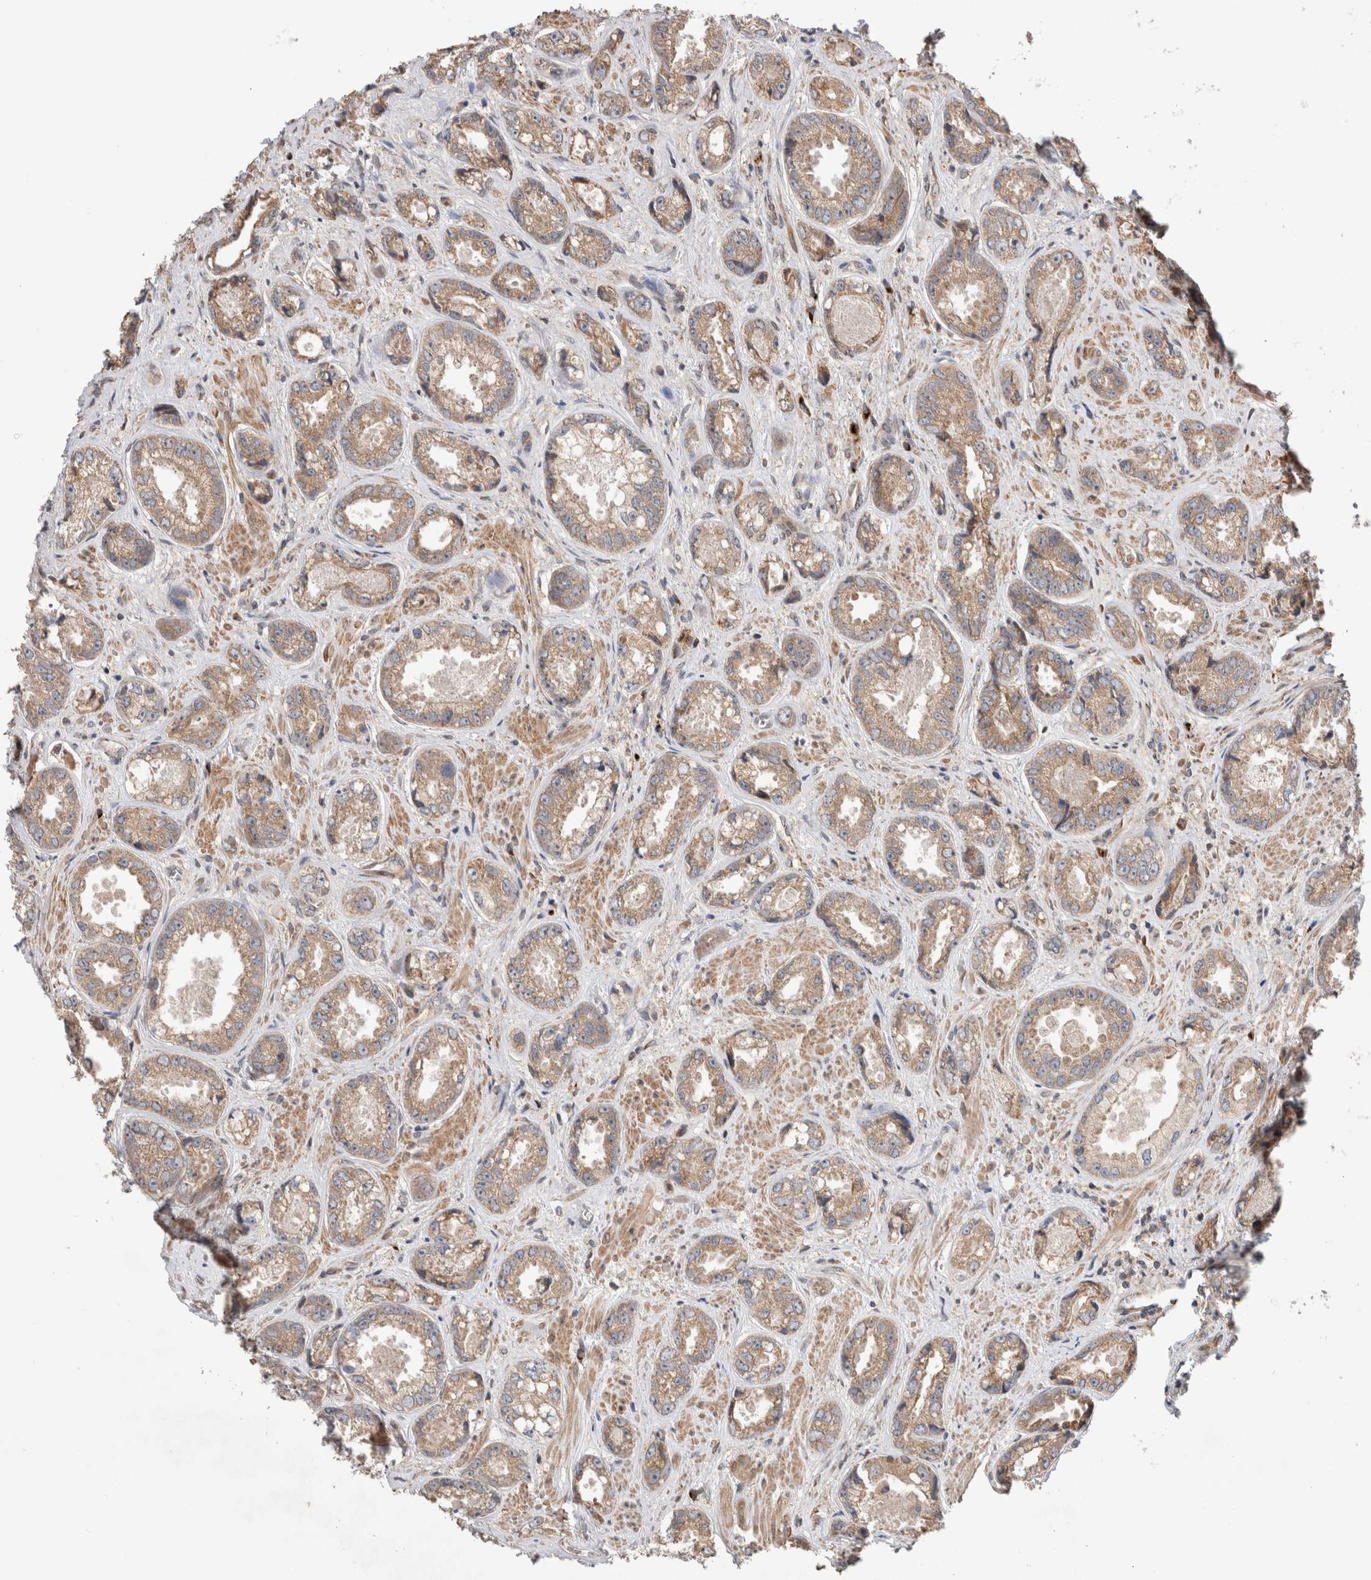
{"staining": {"intensity": "moderate", "quantity": ">75%", "location": "cytoplasmic/membranous"}, "tissue": "prostate cancer", "cell_type": "Tumor cells", "image_type": "cancer", "snomed": [{"axis": "morphology", "description": "Adenocarcinoma, High grade"}, {"axis": "topography", "description": "Prostate"}], "caption": "Adenocarcinoma (high-grade) (prostate) tissue reveals moderate cytoplasmic/membranous expression in about >75% of tumor cells, visualized by immunohistochemistry.", "gene": "TRIM5", "patient": {"sex": "male", "age": 61}}